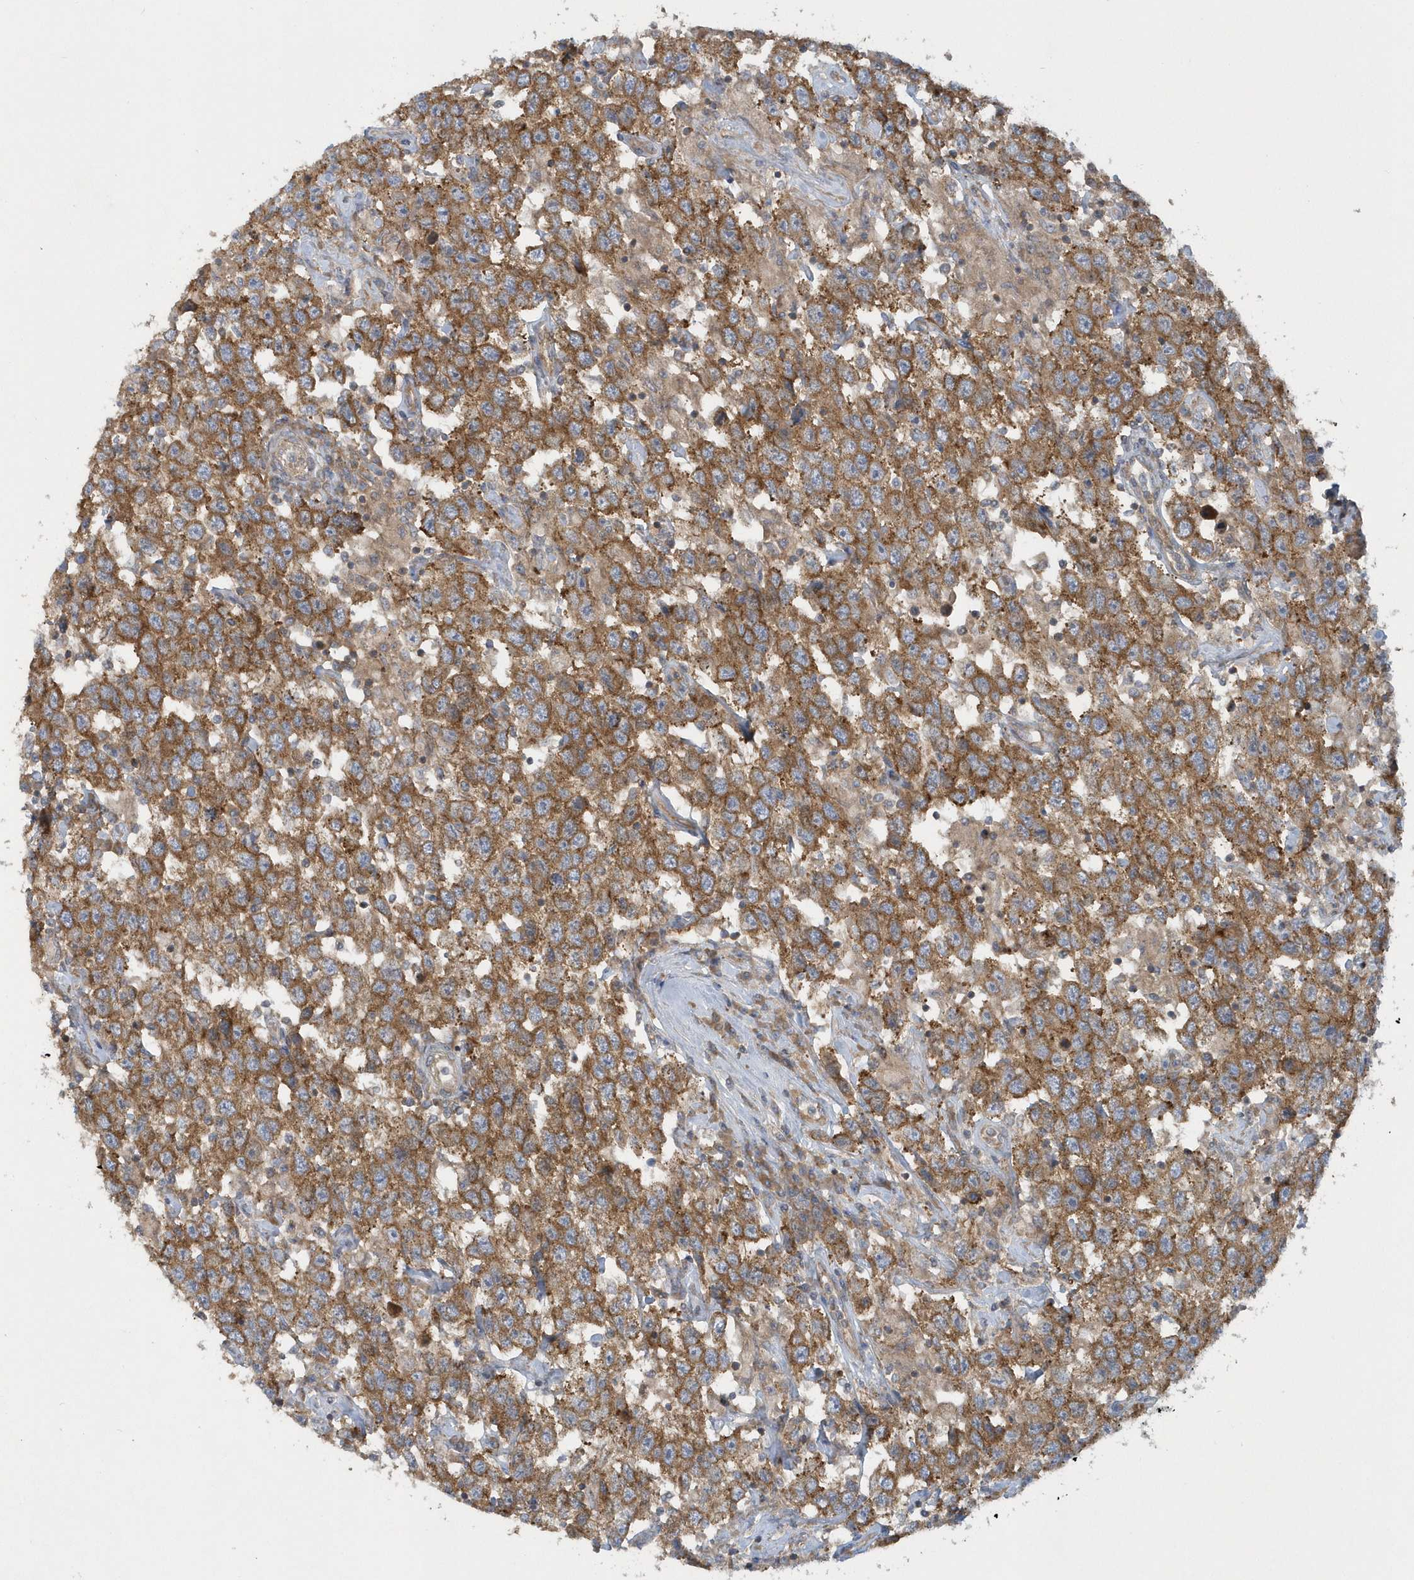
{"staining": {"intensity": "moderate", "quantity": ">75%", "location": "cytoplasmic/membranous"}, "tissue": "testis cancer", "cell_type": "Tumor cells", "image_type": "cancer", "snomed": [{"axis": "morphology", "description": "Seminoma, NOS"}, {"axis": "topography", "description": "Testis"}], "caption": "Protein staining exhibits moderate cytoplasmic/membranous staining in approximately >75% of tumor cells in testis seminoma.", "gene": "CNOT10", "patient": {"sex": "male", "age": 41}}